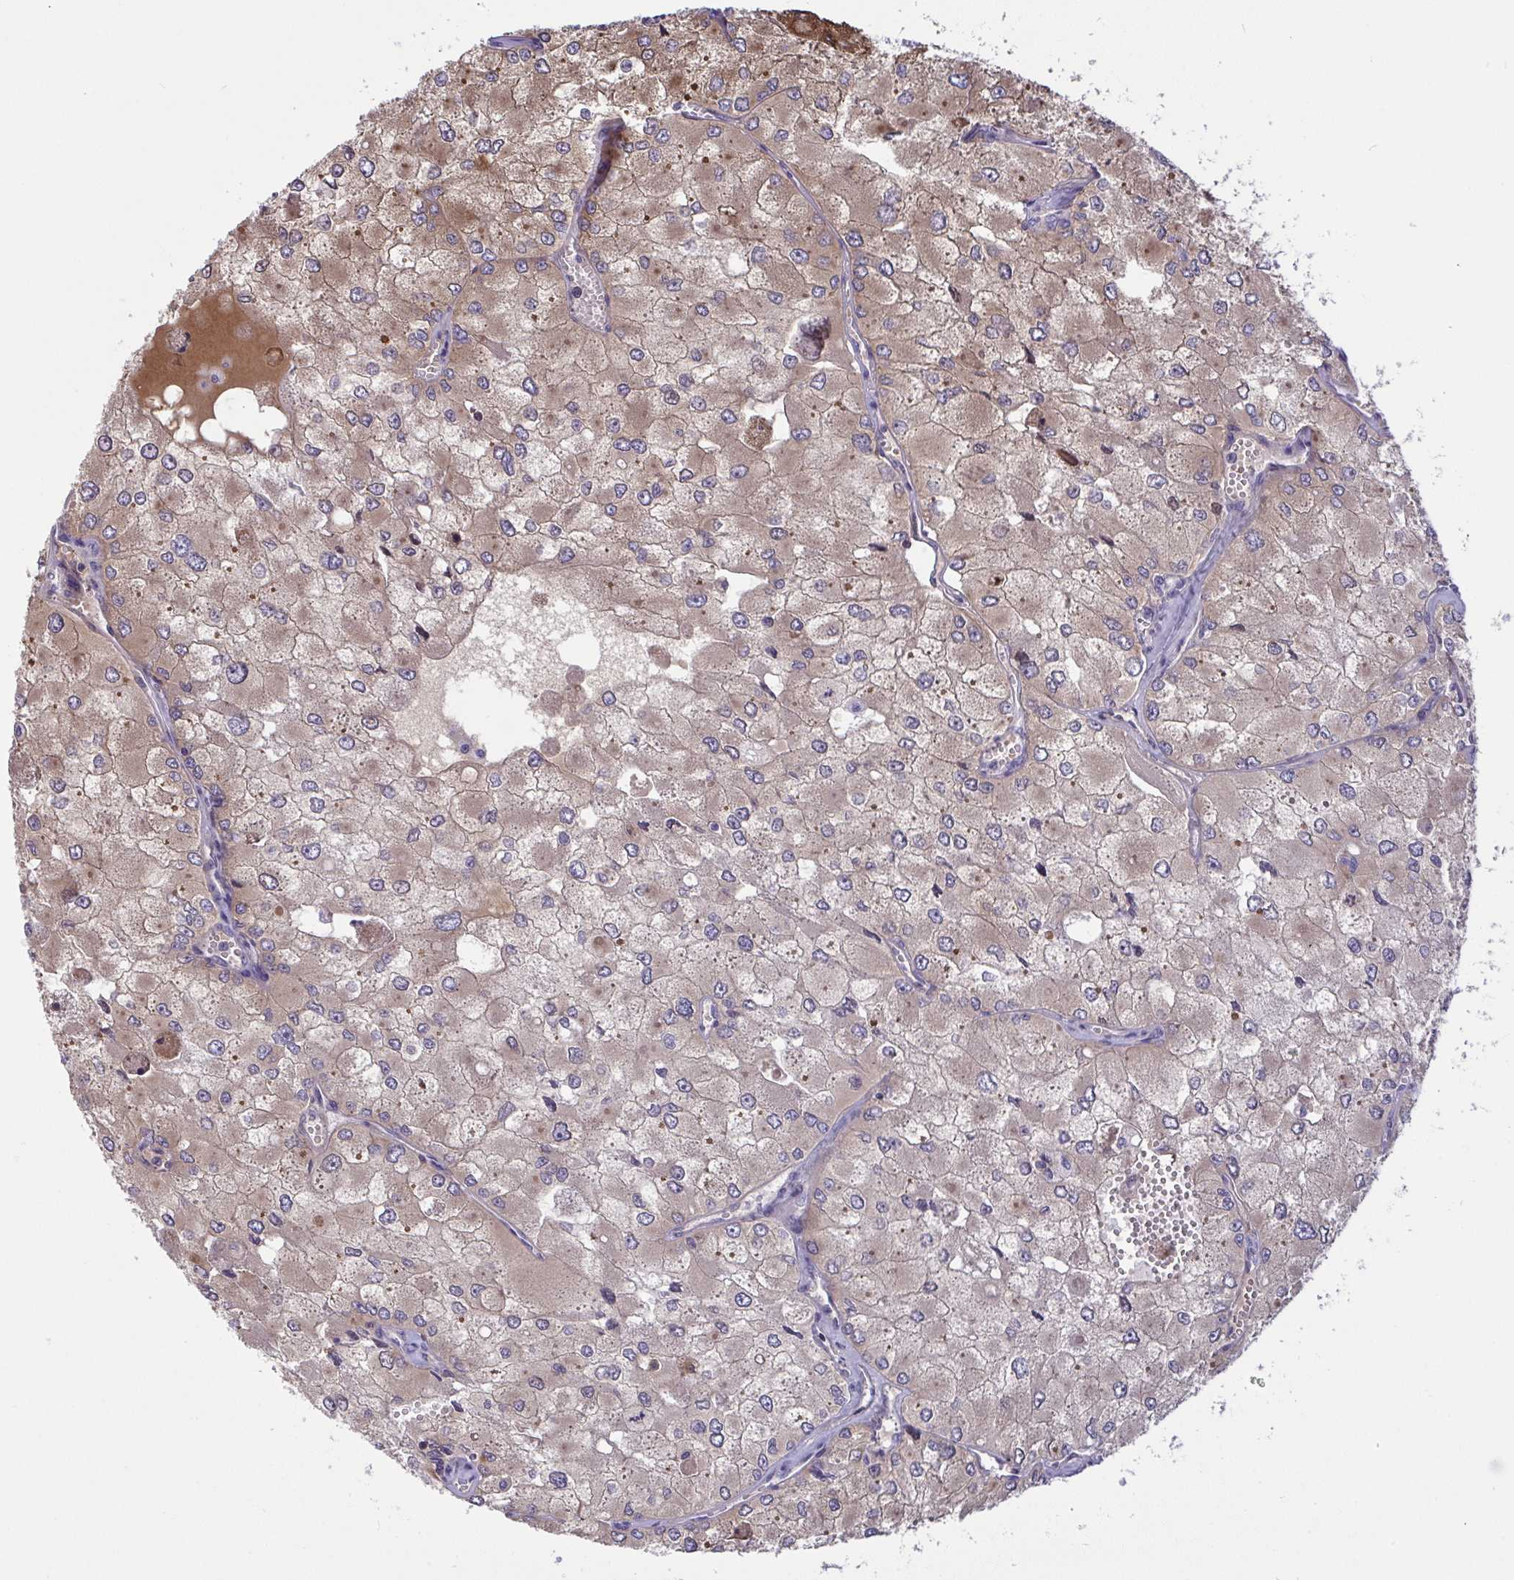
{"staining": {"intensity": "moderate", "quantity": "25%-75%", "location": "cytoplasmic/membranous"}, "tissue": "renal cancer", "cell_type": "Tumor cells", "image_type": "cancer", "snomed": [{"axis": "morphology", "description": "Adenocarcinoma, NOS"}, {"axis": "topography", "description": "Kidney"}], "caption": "Immunohistochemistry (IHC) (DAB (3,3'-diaminobenzidine)) staining of human renal cancer (adenocarcinoma) shows moderate cytoplasmic/membranous protein expression in about 25%-75% of tumor cells. (IHC, brightfield microscopy, high magnification).", "gene": "NTN1", "patient": {"sex": "female", "age": 70}}